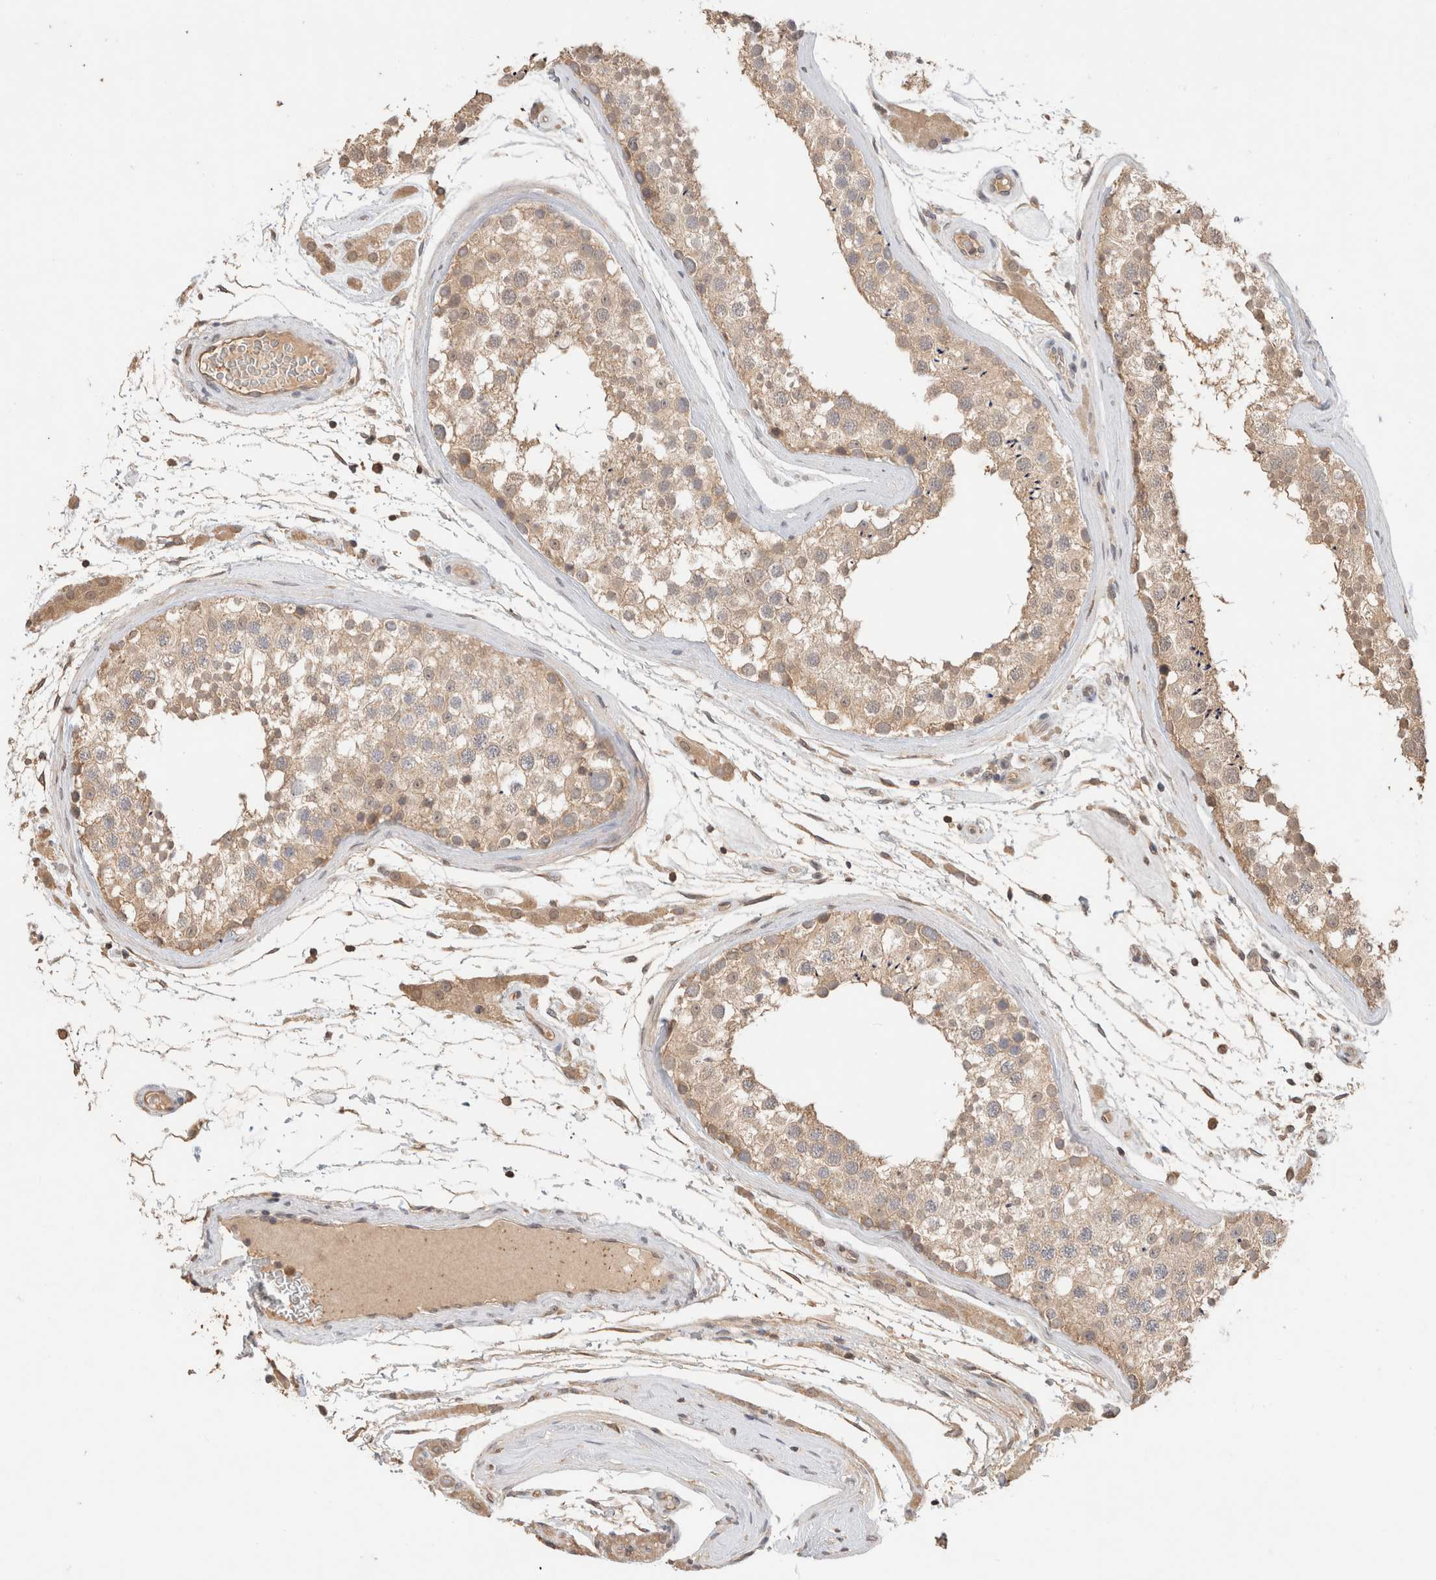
{"staining": {"intensity": "weak", "quantity": ">75%", "location": "cytoplasmic/membranous,nuclear"}, "tissue": "testis", "cell_type": "Cells in seminiferous ducts", "image_type": "normal", "snomed": [{"axis": "morphology", "description": "Normal tissue, NOS"}, {"axis": "topography", "description": "Testis"}], "caption": "A histopathology image of testis stained for a protein displays weak cytoplasmic/membranous,nuclear brown staining in cells in seminiferous ducts. (IHC, brightfield microscopy, high magnification).", "gene": "YWHAH", "patient": {"sex": "male", "age": 46}}